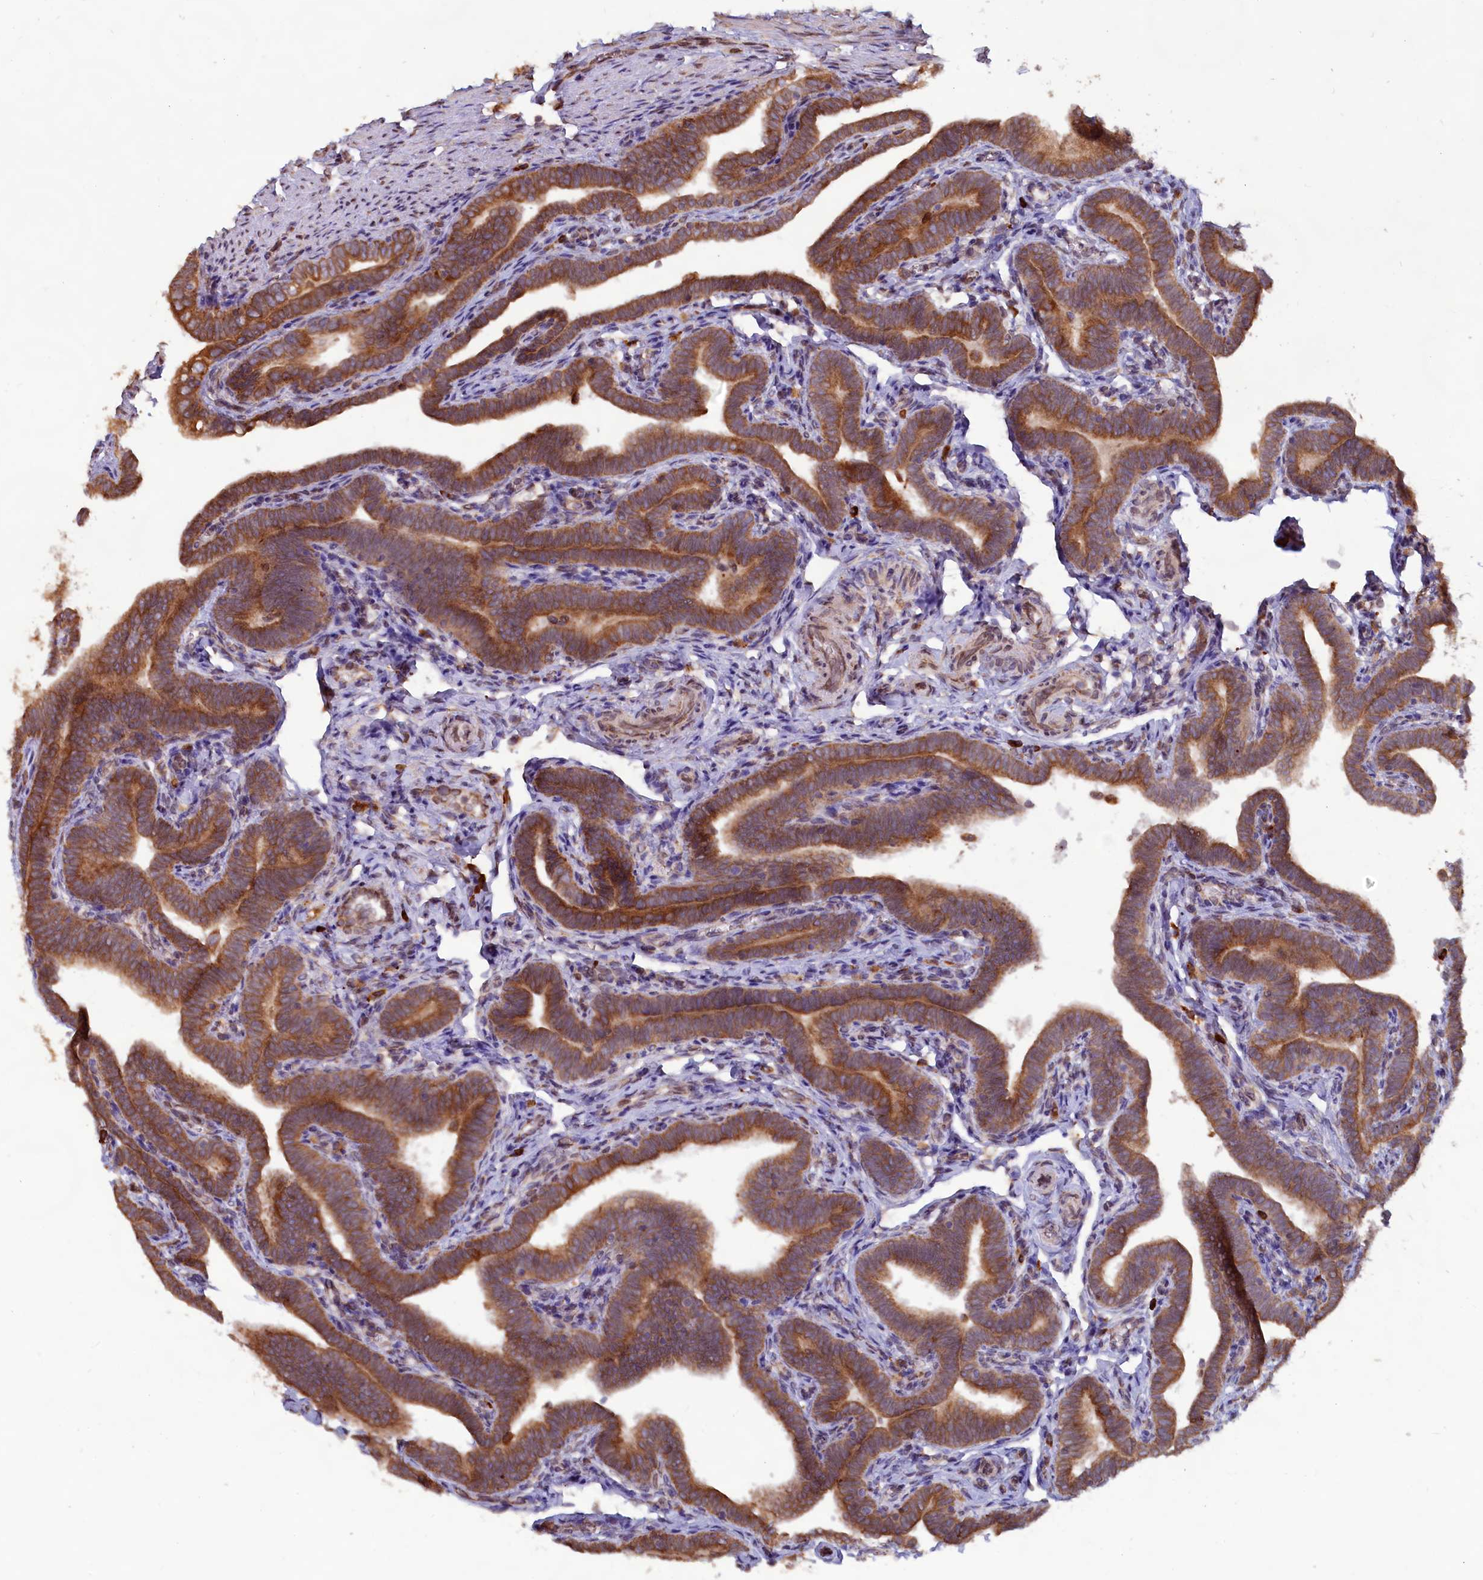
{"staining": {"intensity": "strong", "quantity": ">75%", "location": "cytoplasmic/membranous"}, "tissue": "fallopian tube", "cell_type": "Glandular cells", "image_type": "normal", "snomed": [{"axis": "morphology", "description": "Normal tissue, NOS"}, {"axis": "topography", "description": "Fallopian tube"}], "caption": "Immunohistochemistry photomicrograph of benign fallopian tube stained for a protein (brown), which reveals high levels of strong cytoplasmic/membranous staining in approximately >75% of glandular cells.", "gene": "TBC1D19", "patient": {"sex": "female", "age": 36}}